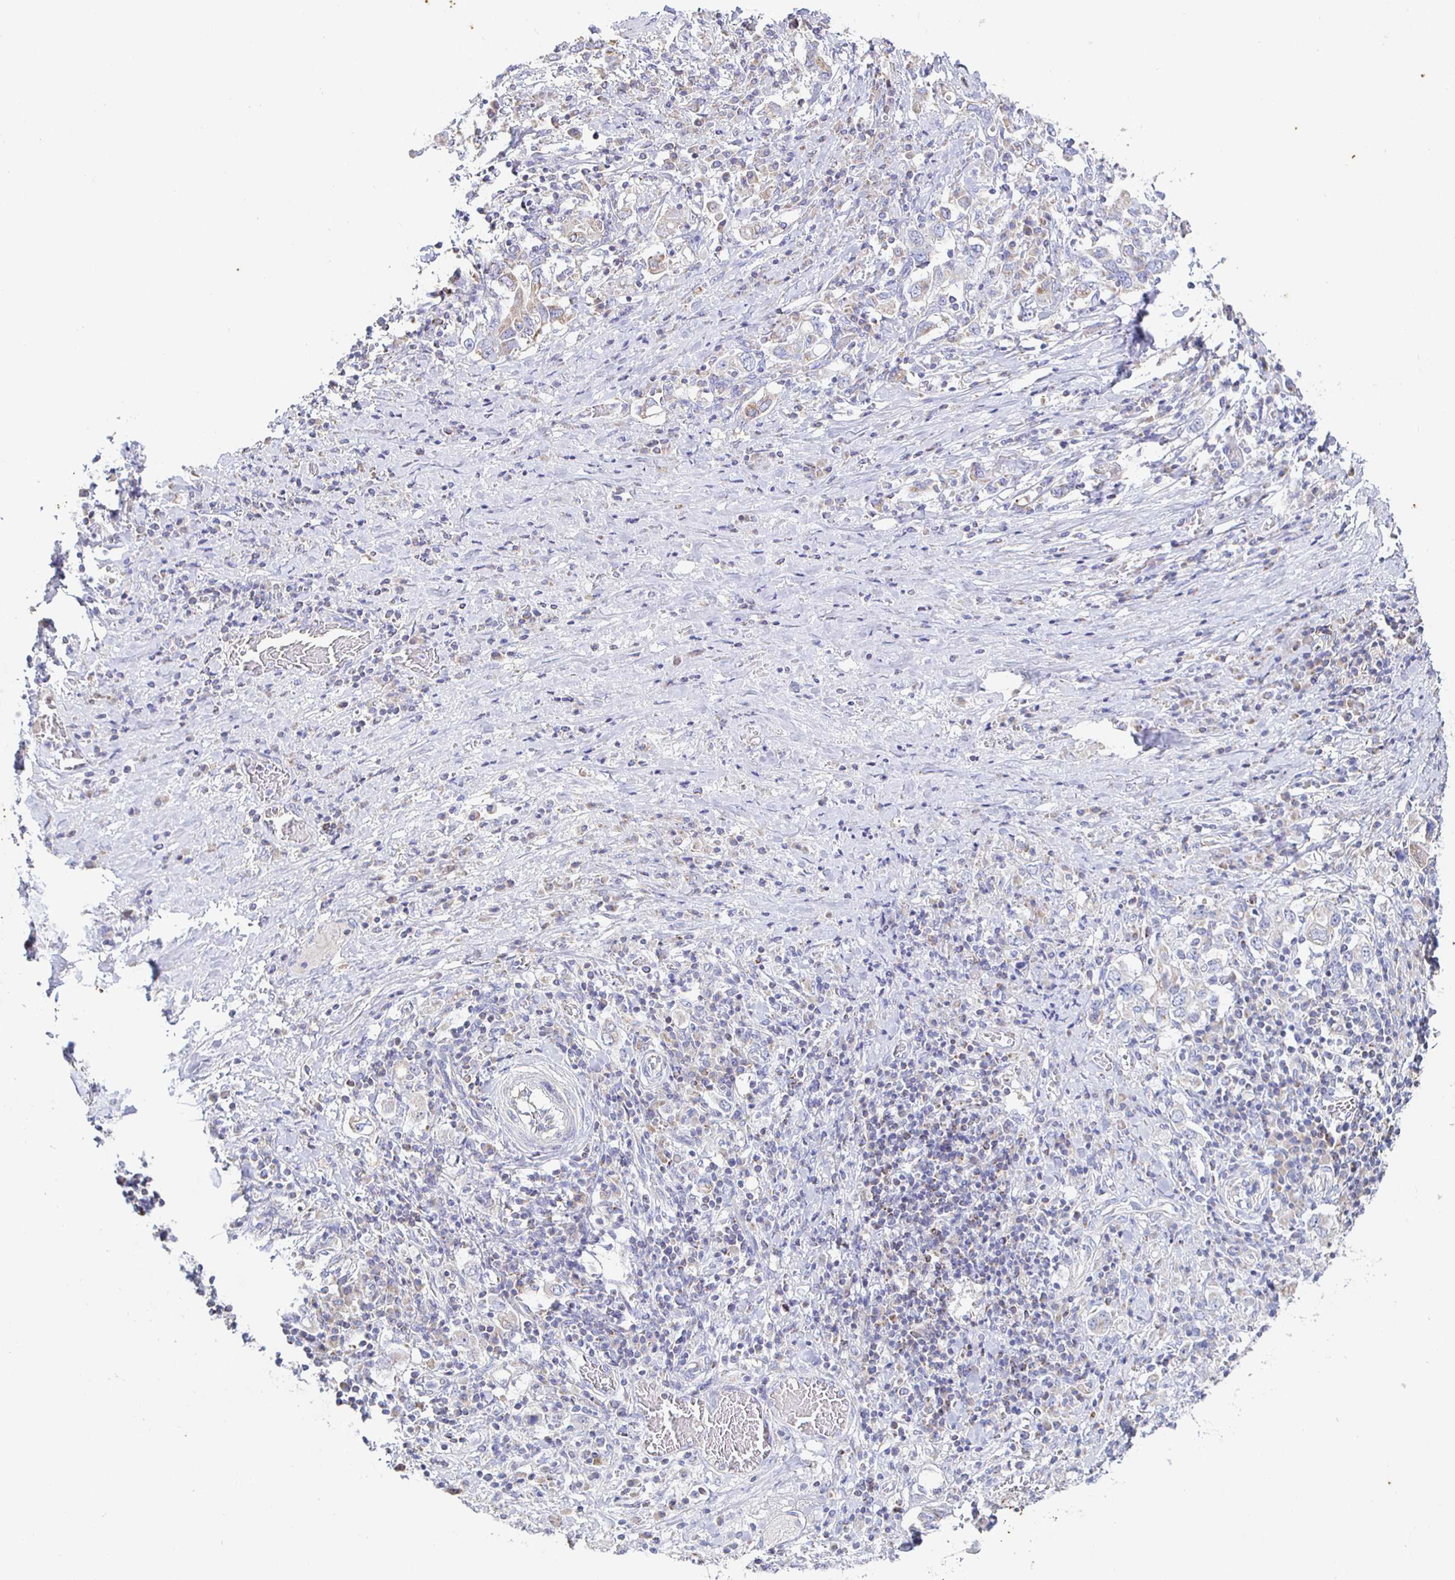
{"staining": {"intensity": "weak", "quantity": "25%-75%", "location": "cytoplasmic/membranous"}, "tissue": "stomach cancer", "cell_type": "Tumor cells", "image_type": "cancer", "snomed": [{"axis": "morphology", "description": "Adenocarcinoma, NOS"}, {"axis": "topography", "description": "Stomach, upper"}, {"axis": "topography", "description": "Stomach"}], "caption": "Stomach cancer stained for a protein (brown) exhibits weak cytoplasmic/membranous positive expression in about 25%-75% of tumor cells.", "gene": "SYNGR4", "patient": {"sex": "male", "age": 62}}